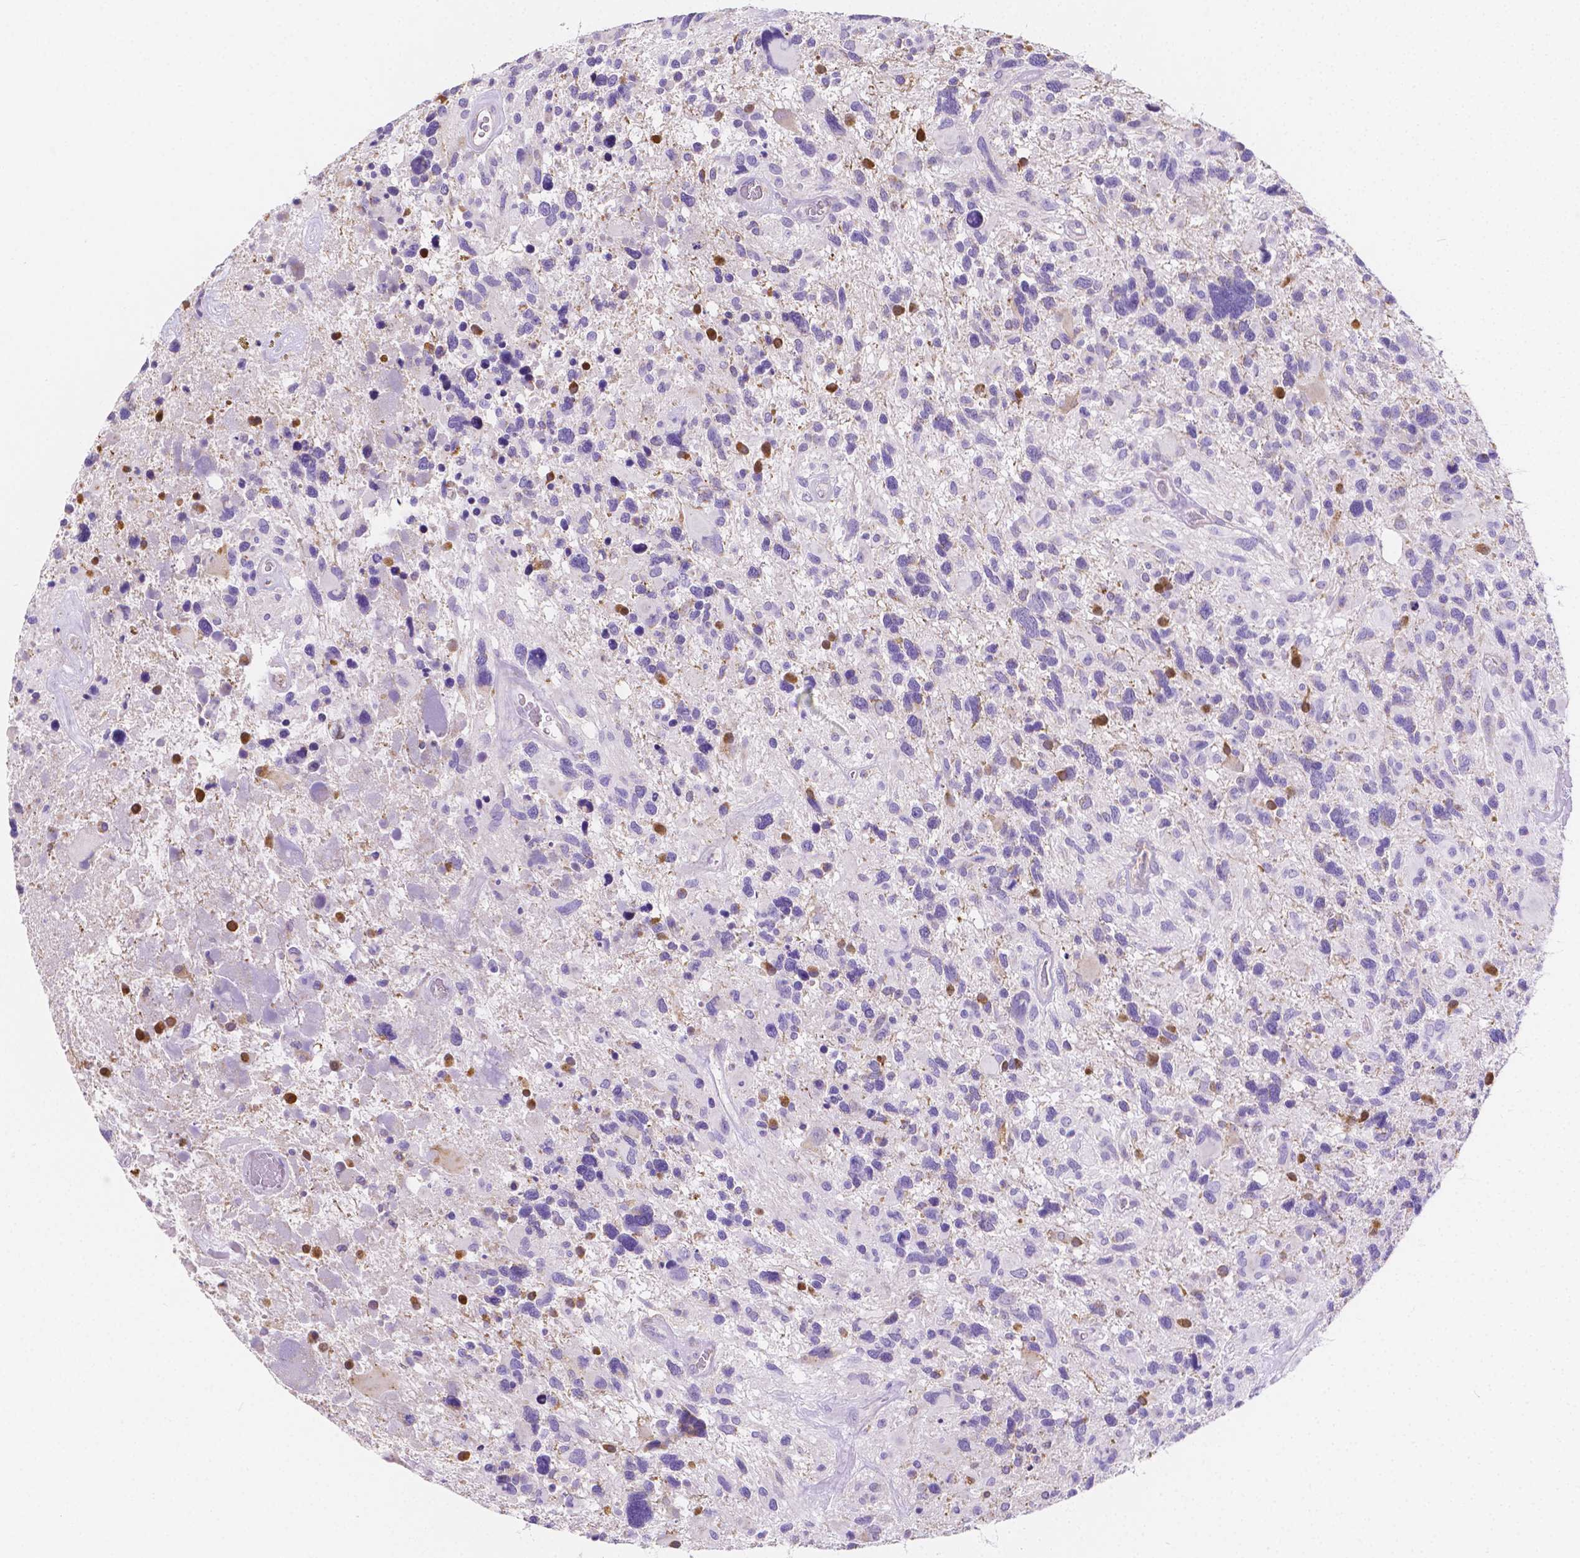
{"staining": {"intensity": "negative", "quantity": "none", "location": "none"}, "tissue": "glioma", "cell_type": "Tumor cells", "image_type": "cancer", "snomed": [{"axis": "morphology", "description": "Glioma, malignant, High grade"}, {"axis": "topography", "description": "Brain"}], "caption": "This is an IHC image of glioma. There is no expression in tumor cells.", "gene": "TMEM130", "patient": {"sex": "male", "age": 49}}